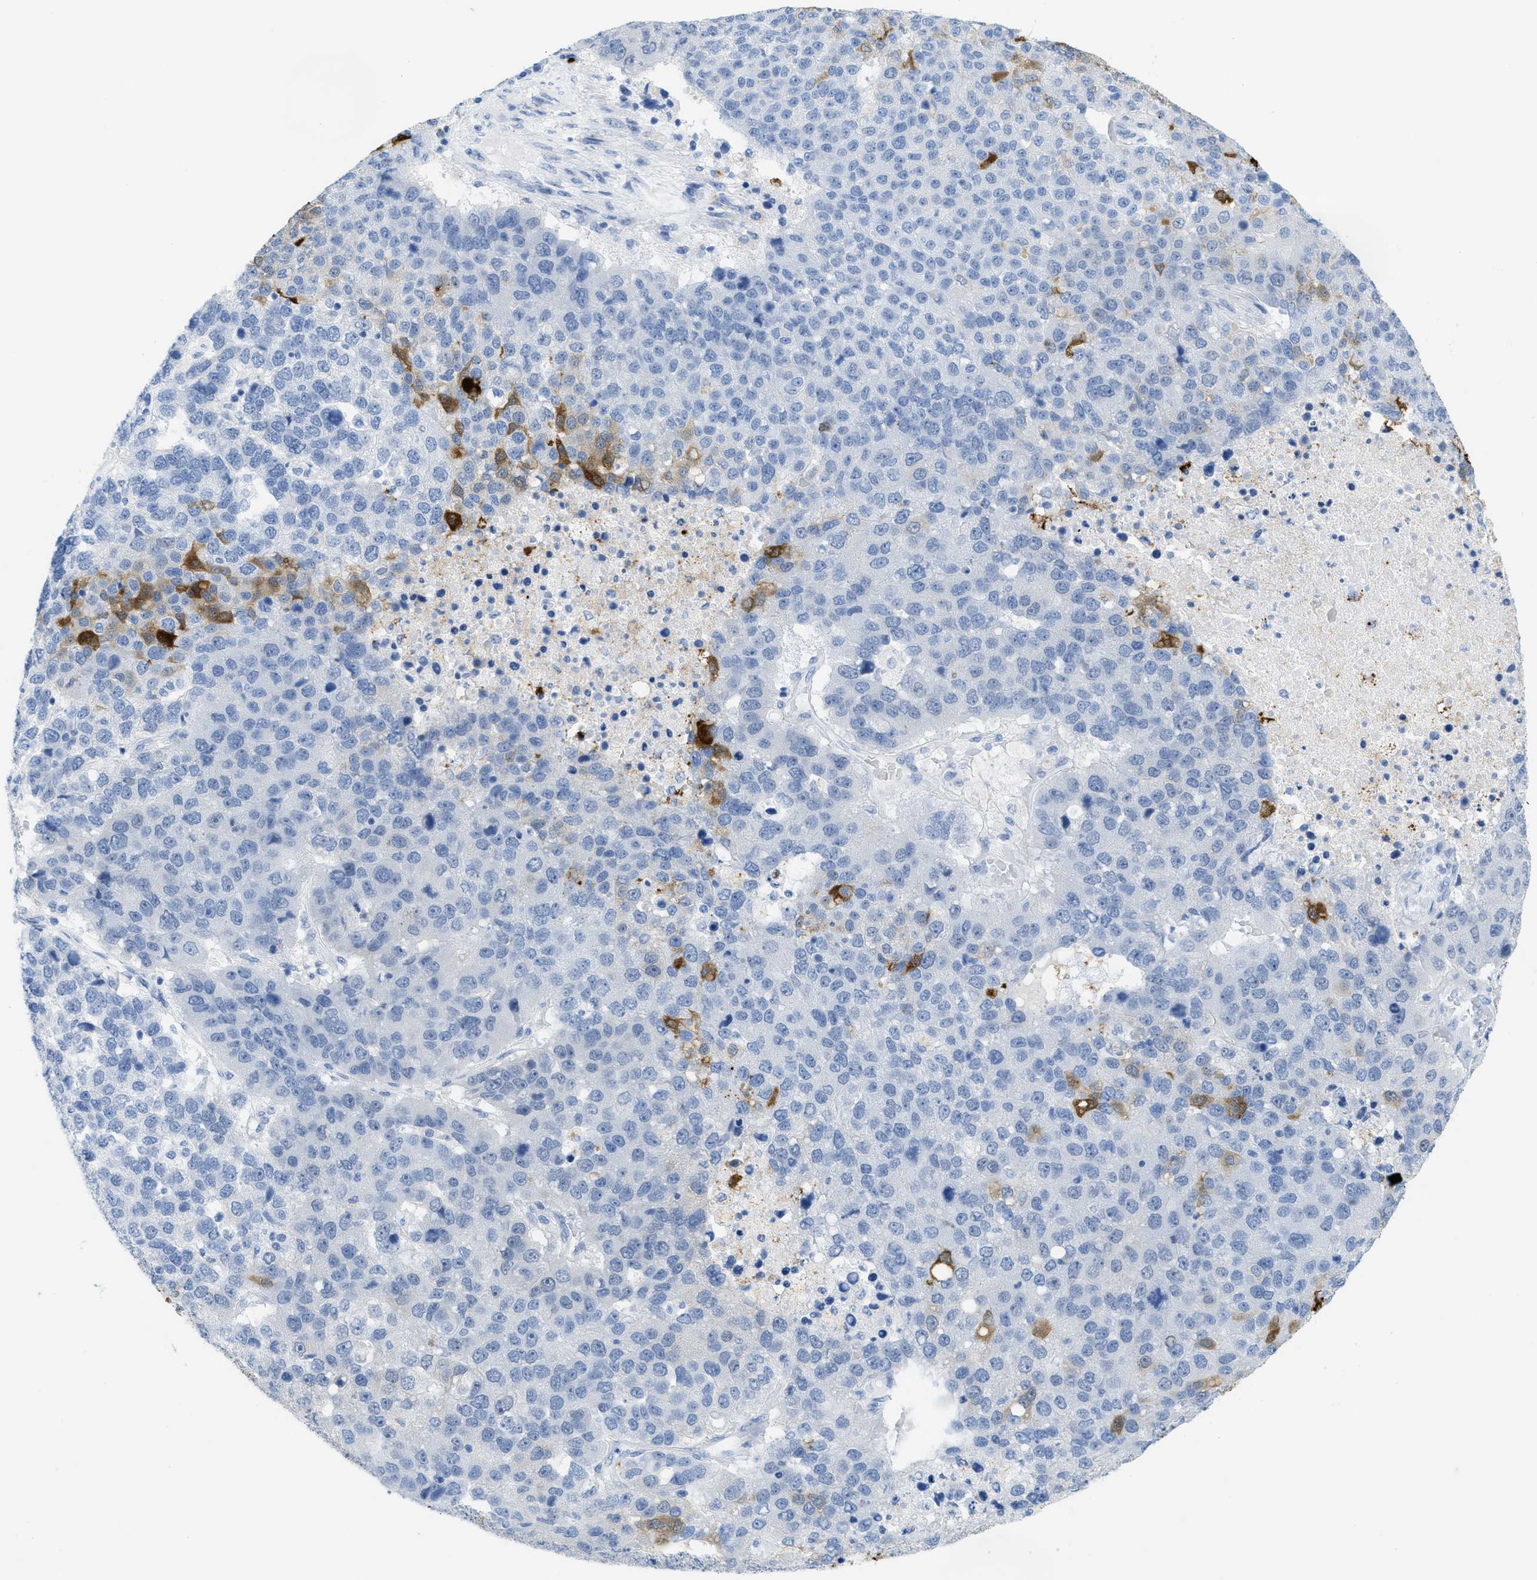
{"staining": {"intensity": "moderate", "quantity": "<25%", "location": "cytoplasmic/membranous"}, "tissue": "pancreatic cancer", "cell_type": "Tumor cells", "image_type": "cancer", "snomed": [{"axis": "morphology", "description": "Adenocarcinoma, NOS"}, {"axis": "topography", "description": "Pancreas"}], "caption": "Human pancreatic adenocarcinoma stained for a protein (brown) reveals moderate cytoplasmic/membranous positive positivity in approximately <25% of tumor cells.", "gene": "WDR4", "patient": {"sex": "female", "age": 61}}